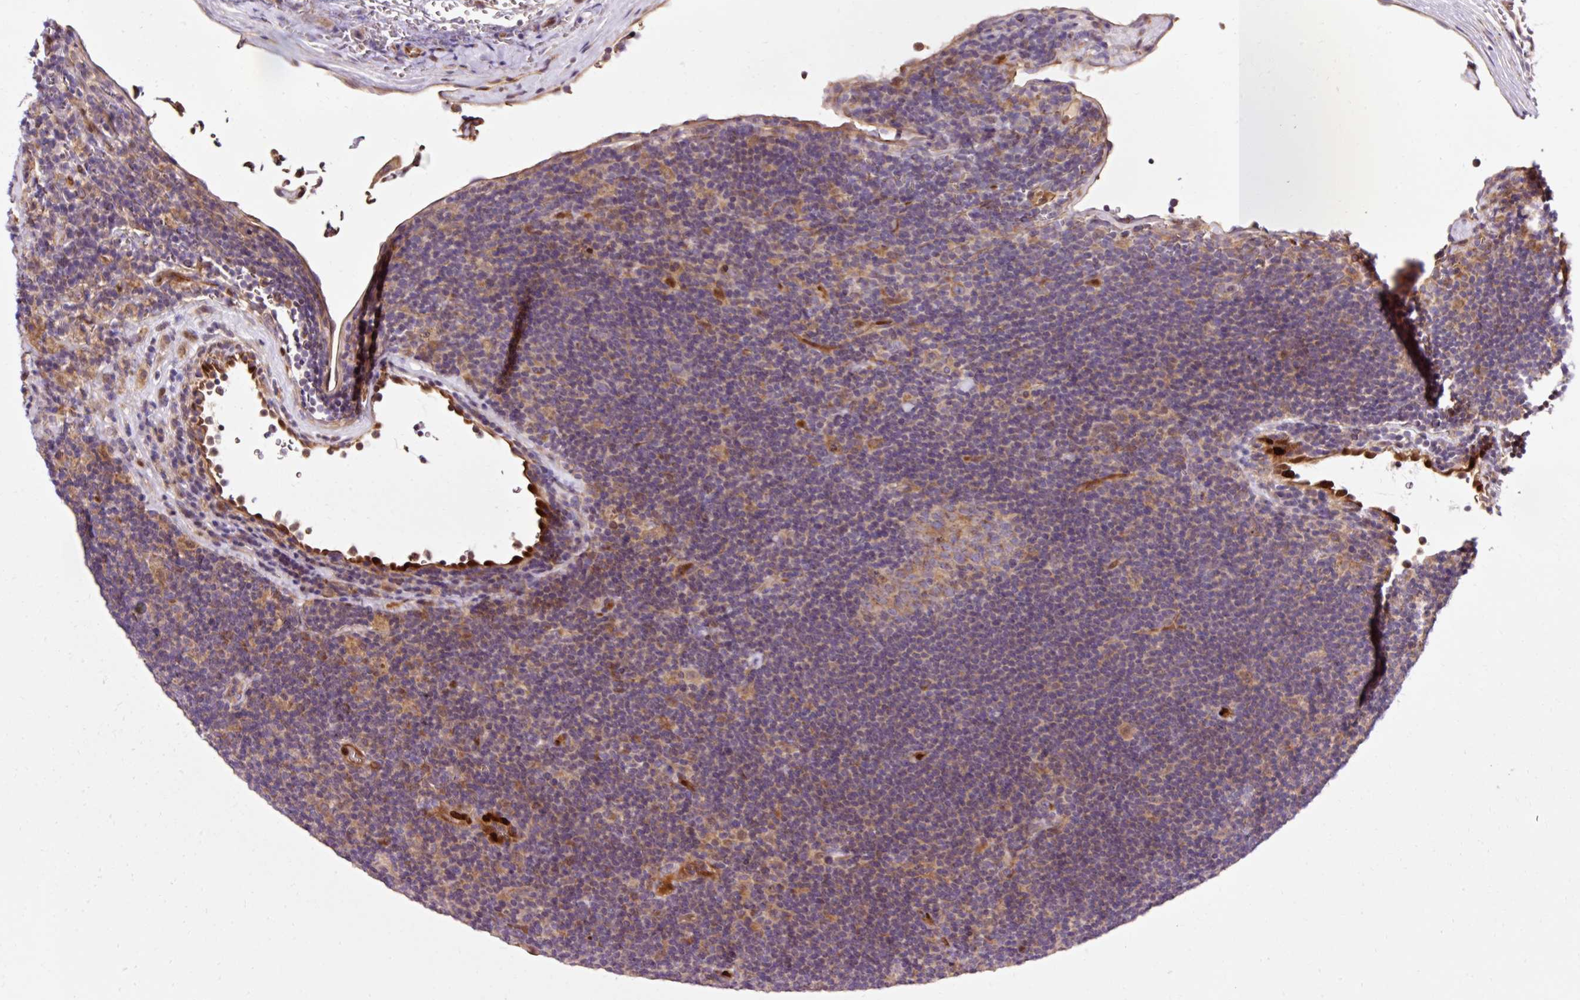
{"staining": {"intensity": "moderate", "quantity": "25%-75%", "location": "cytoplasmic/membranous,nuclear"}, "tissue": "lymphoma", "cell_type": "Tumor cells", "image_type": "cancer", "snomed": [{"axis": "morphology", "description": "Hodgkin's disease, NOS"}, {"axis": "topography", "description": "Lymph node"}], "caption": "An IHC photomicrograph of neoplastic tissue is shown. Protein staining in brown labels moderate cytoplasmic/membranous and nuclear positivity in Hodgkin's disease within tumor cells.", "gene": "NAPA", "patient": {"sex": "female", "age": 57}}